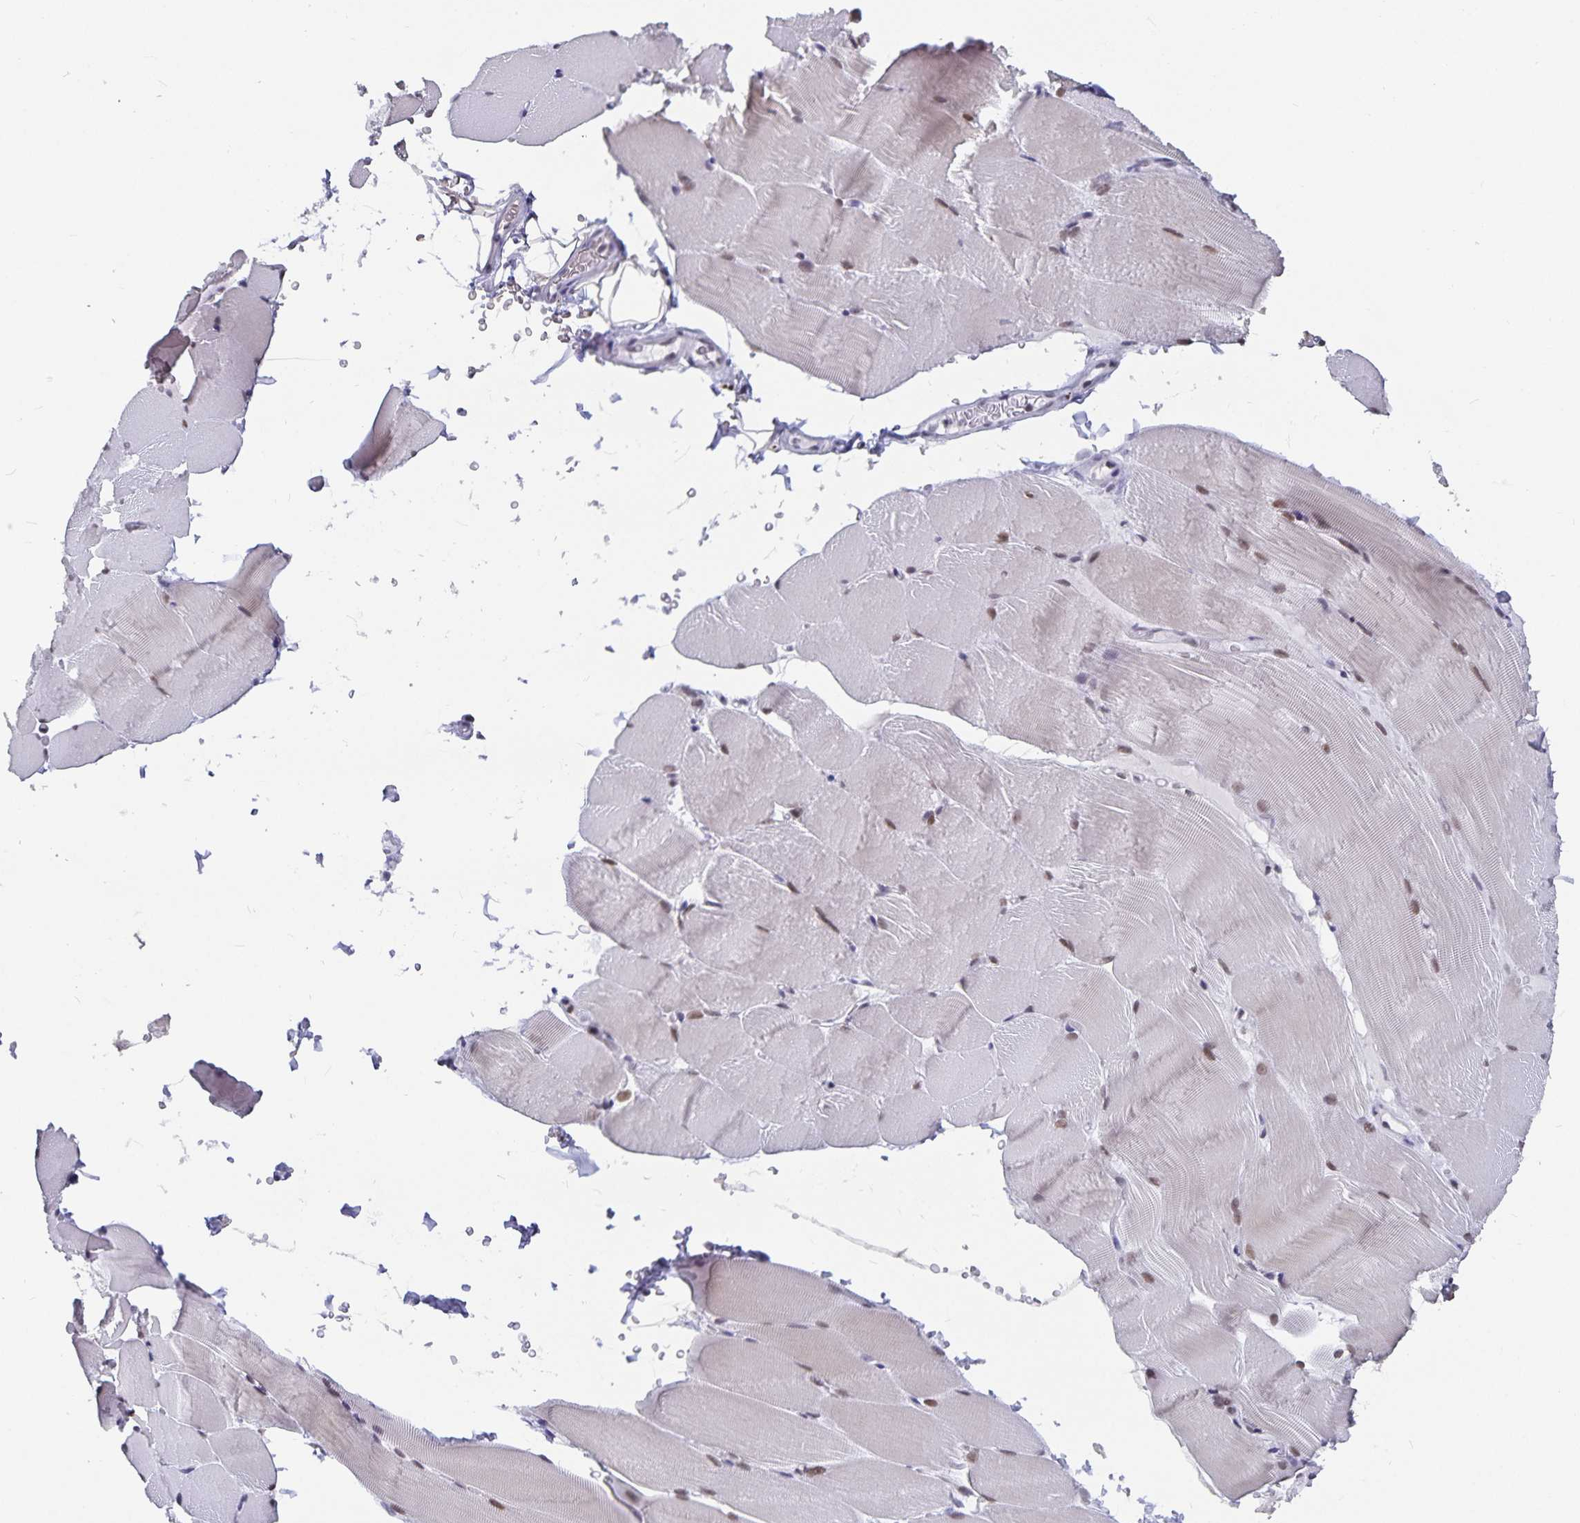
{"staining": {"intensity": "weak", "quantity": "25%-75%", "location": "nuclear"}, "tissue": "skeletal muscle", "cell_type": "Myocytes", "image_type": "normal", "snomed": [{"axis": "morphology", "description": "Normal tissue, NOS"}, {"axis": "topography", "description": "Skeletal muscle"}], "caption": "The immunohistochemical stain shows weak nuclear expression in myocytes of benign skeletal muscle. Ihc stains the protein of interest in brown and the nuclei are stained blue.", "gene": "PBX2", "patient": {"sex": "female", "age": 37}}